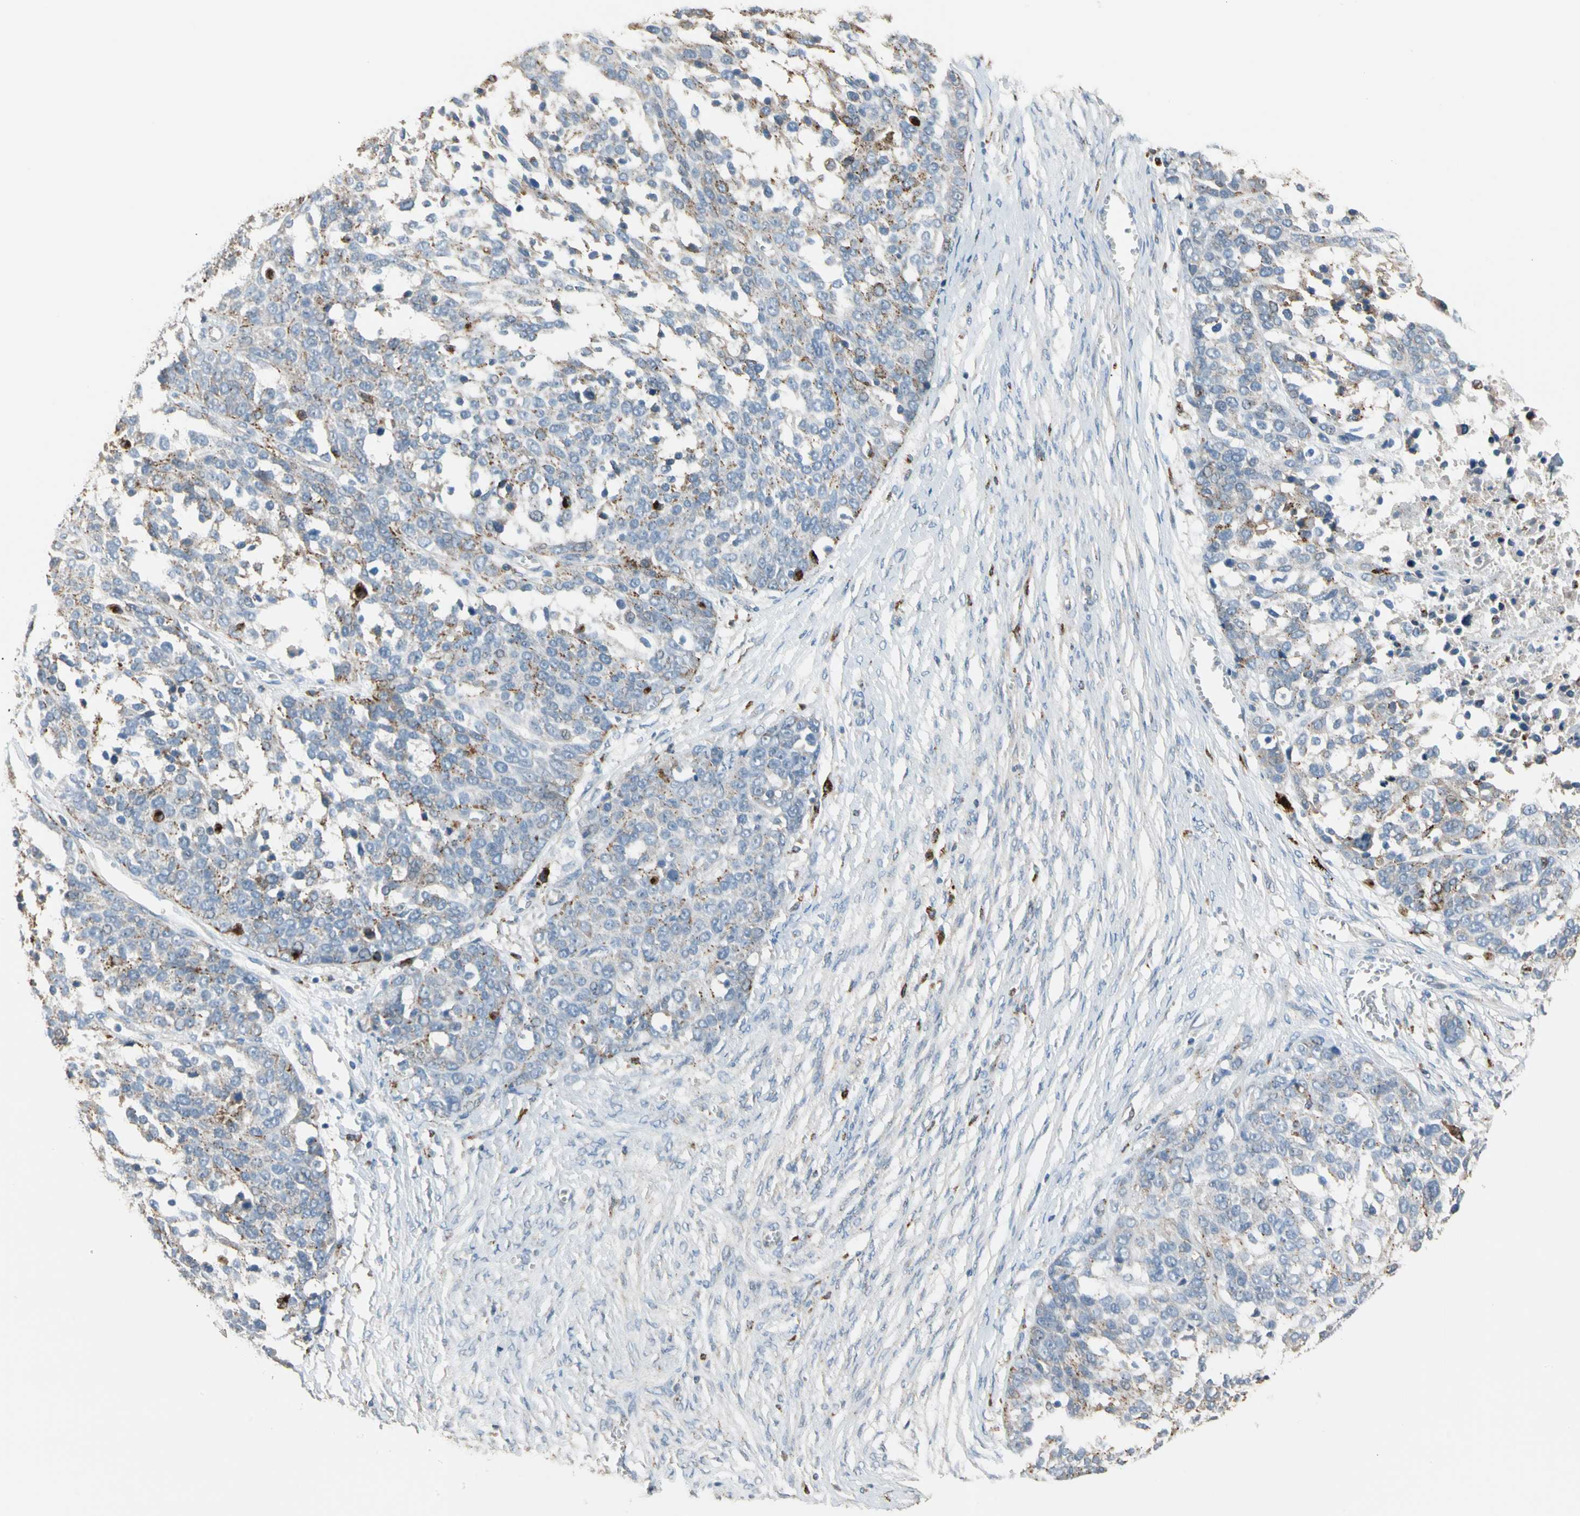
{"staining": {"intensity": "moderate", "quantity": "<25%", "location": "cytoplasmic/membranous"}, "tissue": "ovarian cancer", "cell_type": "Tumor cells", "image_type": "cancer", "snomed": [{"axis": "morphology", "description": "Cystadenocarcinoma, serous, NOS"}, {"axis": "topography", "description": "Ovary"}], "caption": "The histopathology image exhibits staining of ovarian serous cystadenocarcinoma, revealing moderate cytoplasmic/membranous protein positivity (brown color) within tumor cells.", "gene": "GM2A", "patient": {"sex": "female", "age": 44}}